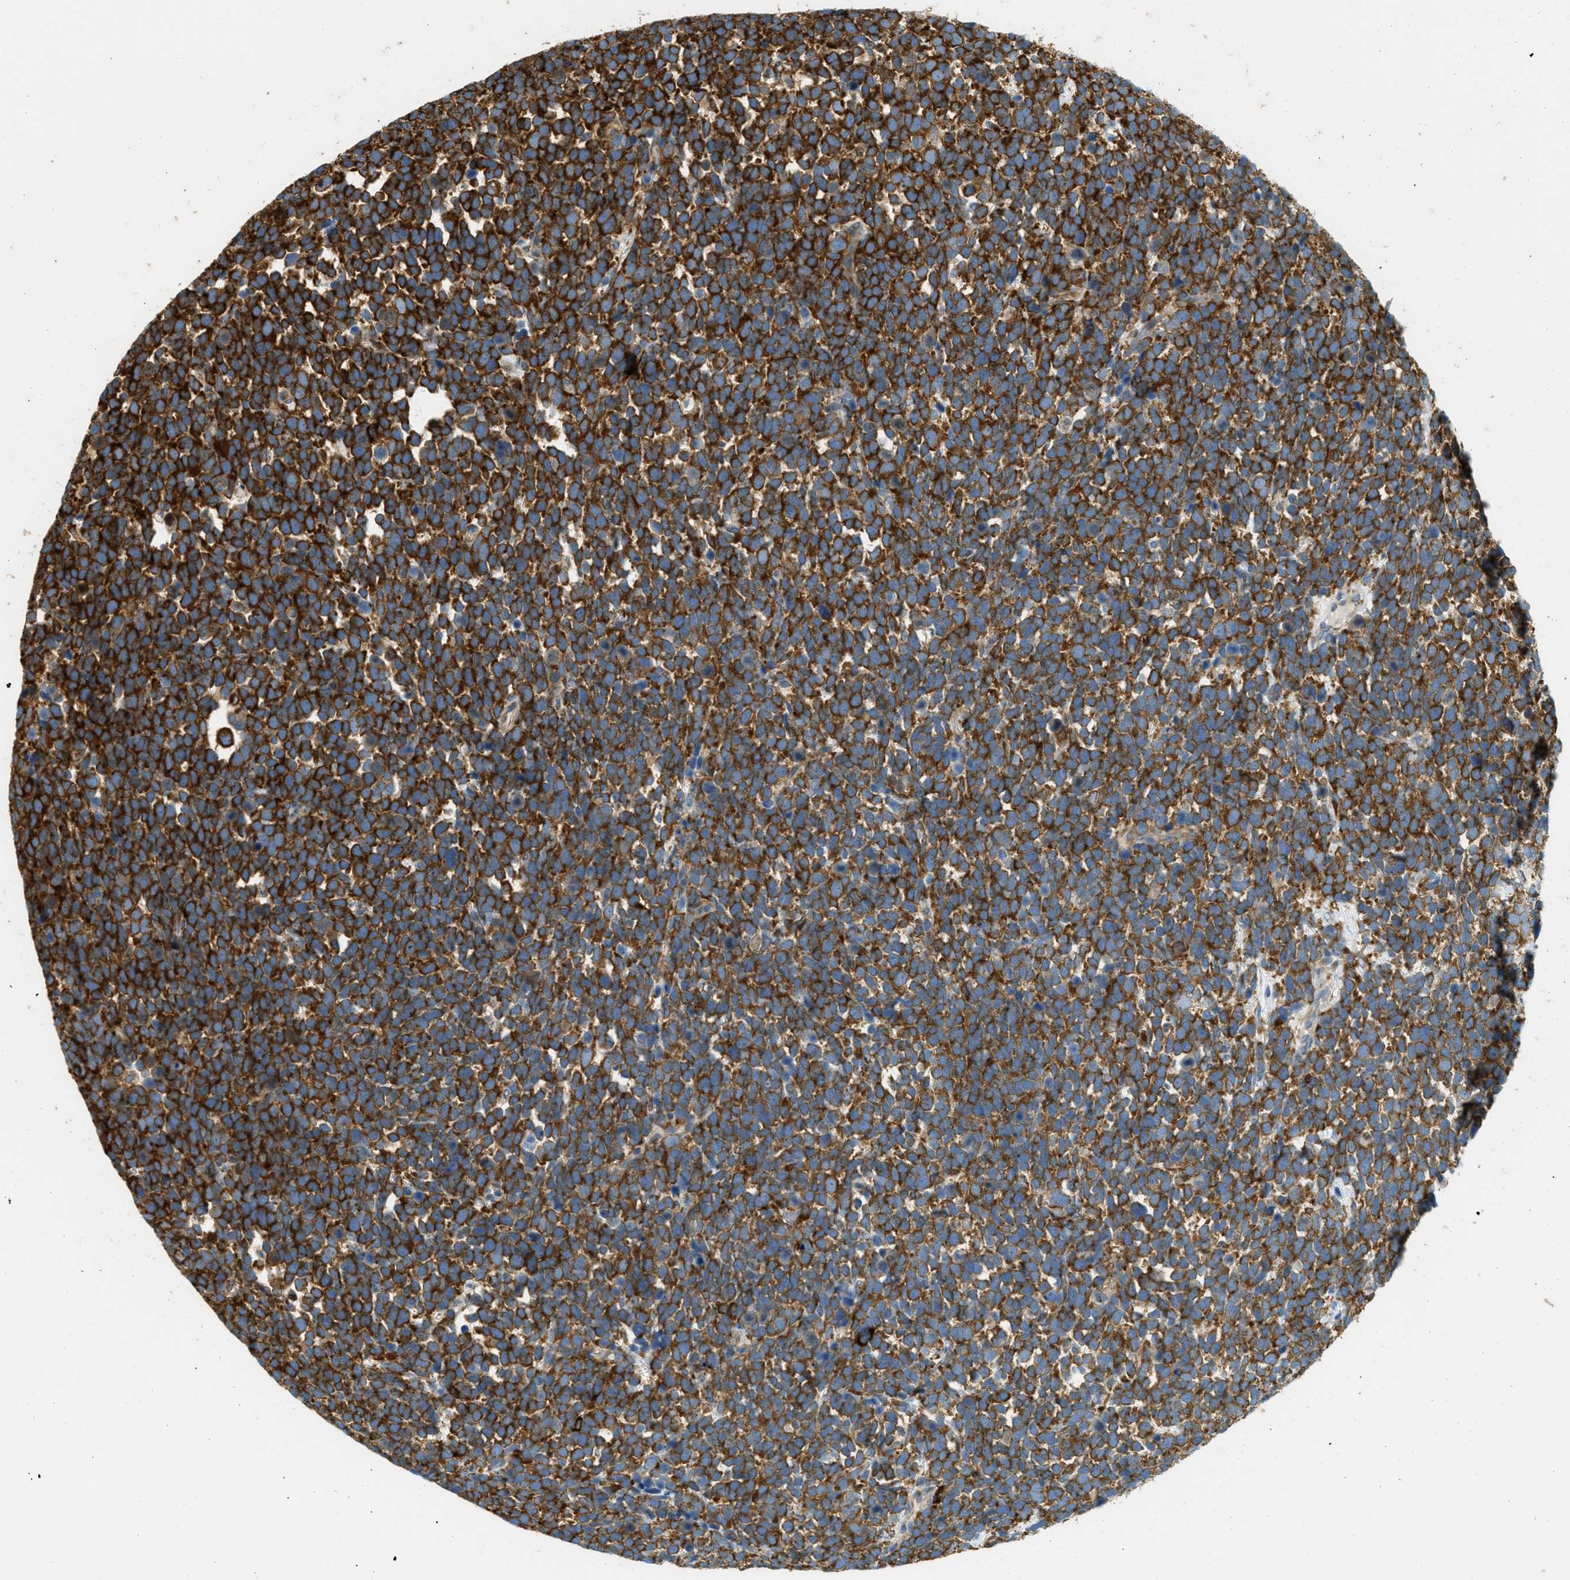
{"staining": {"intensity": "strong", "quantity": ">75%", "location": "cytoplasmic/membranous"}, "tissue": "urothelial cancer", "cell_type": "Tumor cells", "image_type": "cancer", "snomed": [{"axis": "morphology", "description": "Urothelial carcinoma, High grade"}, {"axis": "topography", "description": "Urinary bladder"}], "caption": "Urothelial cancer stained with DAB (3,3'-diaminobenzidine) IHC exhibits high levels of strong cytoplasmic/membranous expression in approximately >75% of tumor cells.", "gene": "ABCF1", "patient": {"sex": "female", "age": 82}}